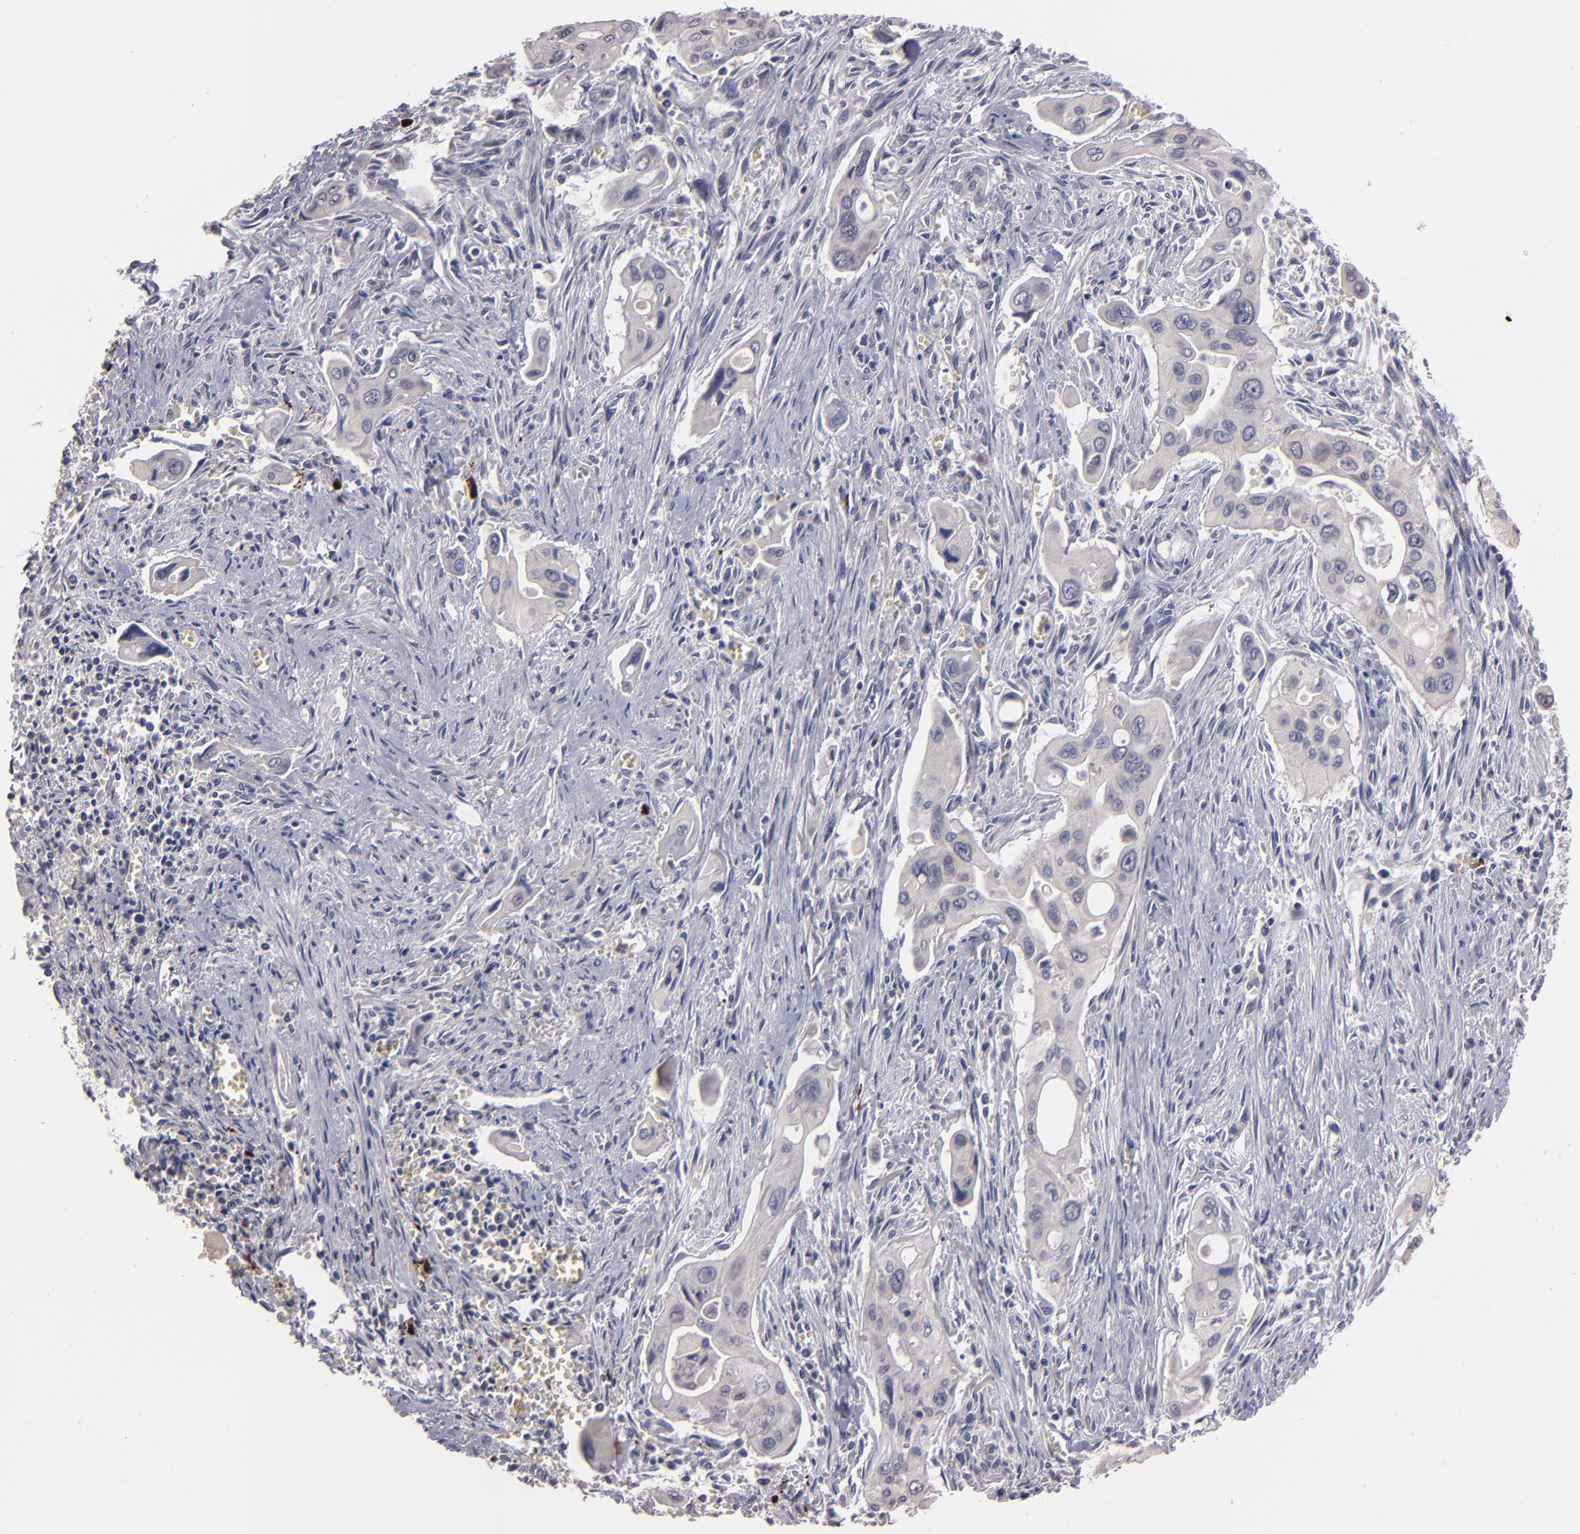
{"staining": {"intensity": "negative", "quantity": "none", "location": "none"}, "tissue": "pancreatic cancer", "cell_type": "Tumor cells", "image_type": "cancer", "snomed": [{"axis": "morphology", "description": "Adenocarcinoma, NOS"}, {"axis": "topography", "description": "Pancreas"}], "caption": "Adenocarcinoma (pancreatic) stained for a protein using IHC reveals no expression tumor cells.", "gene": "S100A1", "patient": {"sex": "male", "age": 77}}